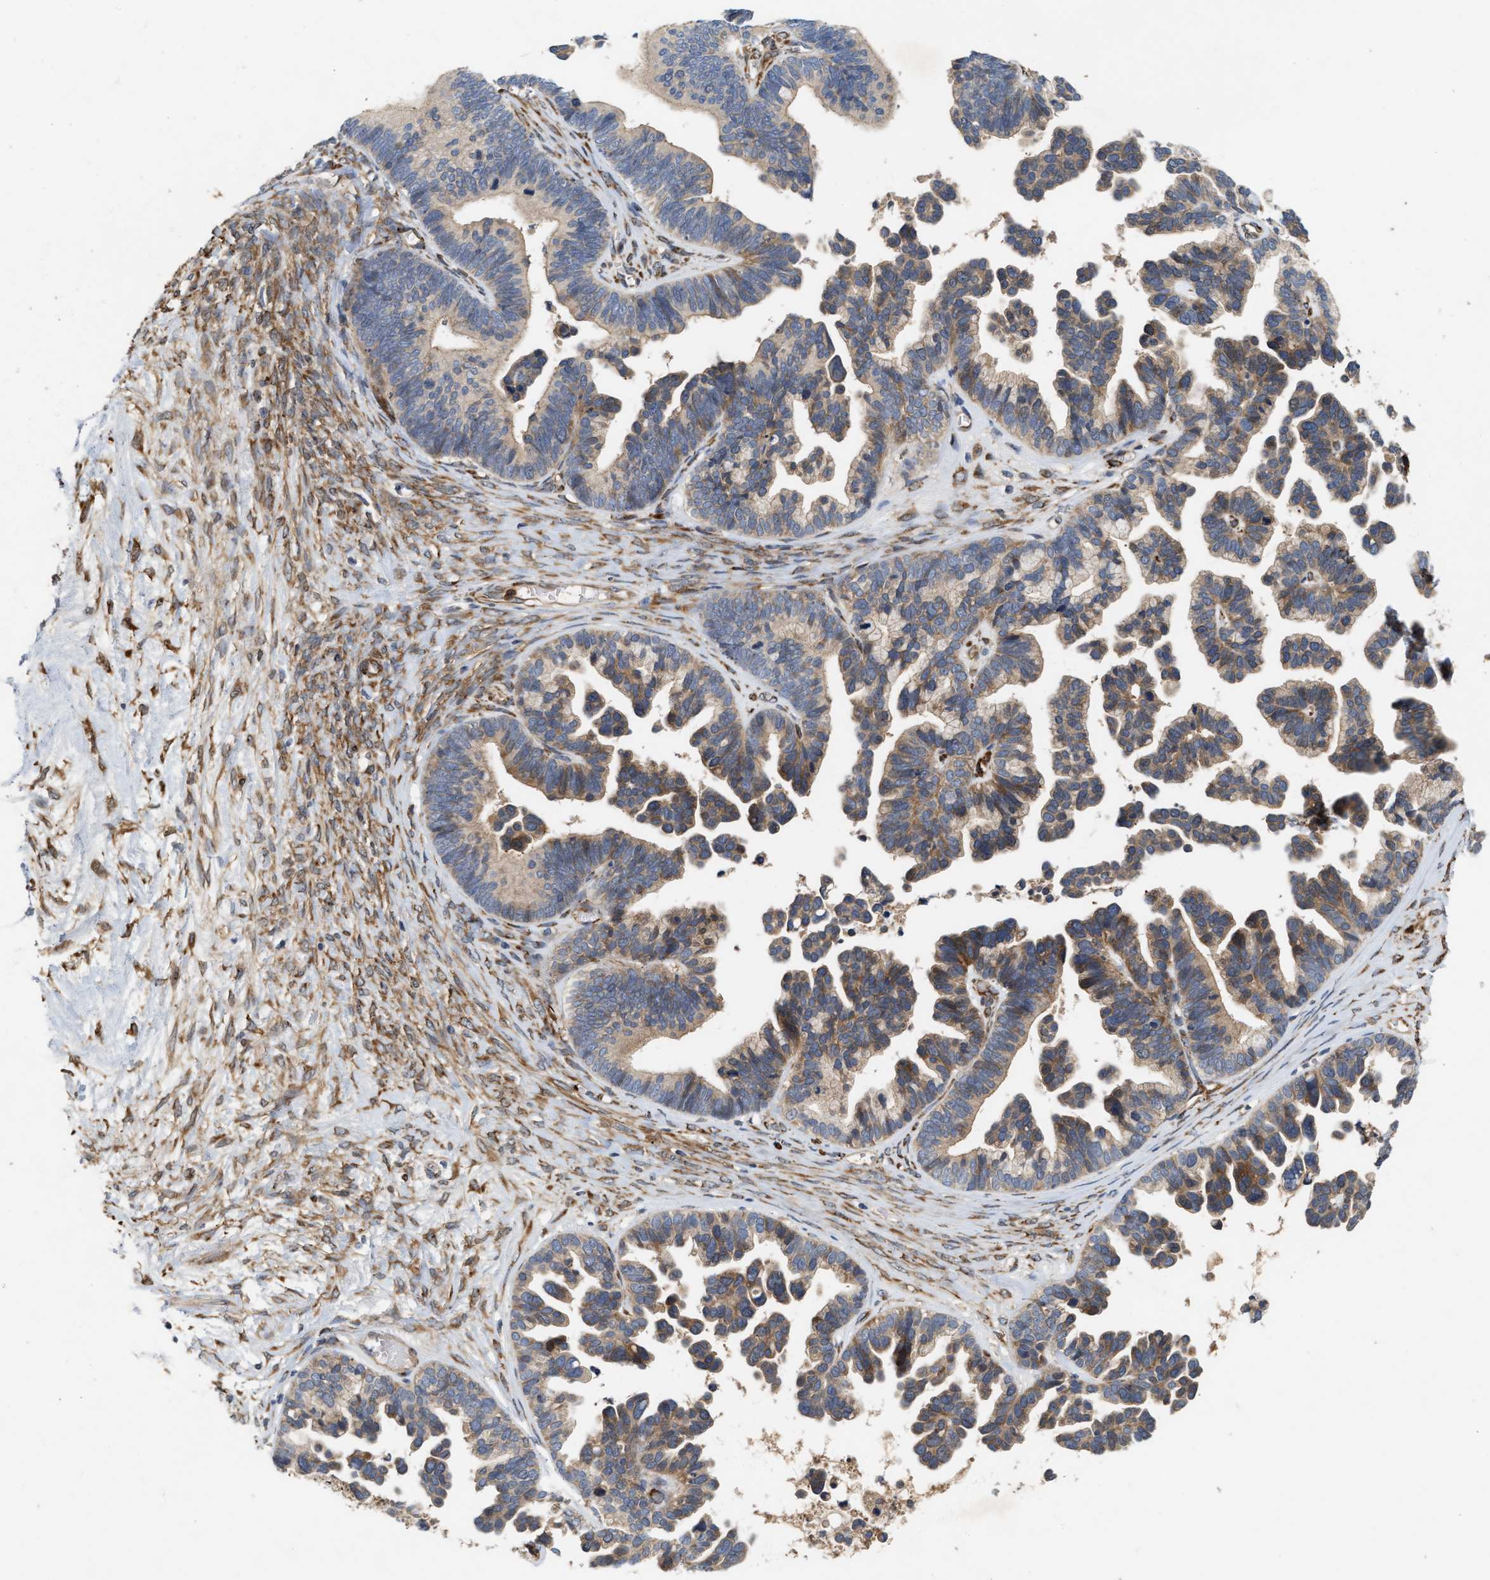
{"staining": {"intensity": "moderate", "quantity": ">75%", "location": "cytoplasmic/membranous"}, "tissue": "ovarian cancer", "cell_type": "Tumor cells", "image_type": "cancer", "snomed": [{"axis": "morphology", "description": "Cystadenocarcinoma, serous, NOS"}, {"axis": "topography", "description": "Ovary"}], "caption": "Serous cystadenocarcinoma (ovarian) stained with DAB immunohistochemistry exhibits medium levels of moderate cytoplasmic/membranous expression in about >75% of tumor cells. Nuclei are stained in blue.", "gene": "PLCD1", "patient": {"sex": "female", "age": 56}}